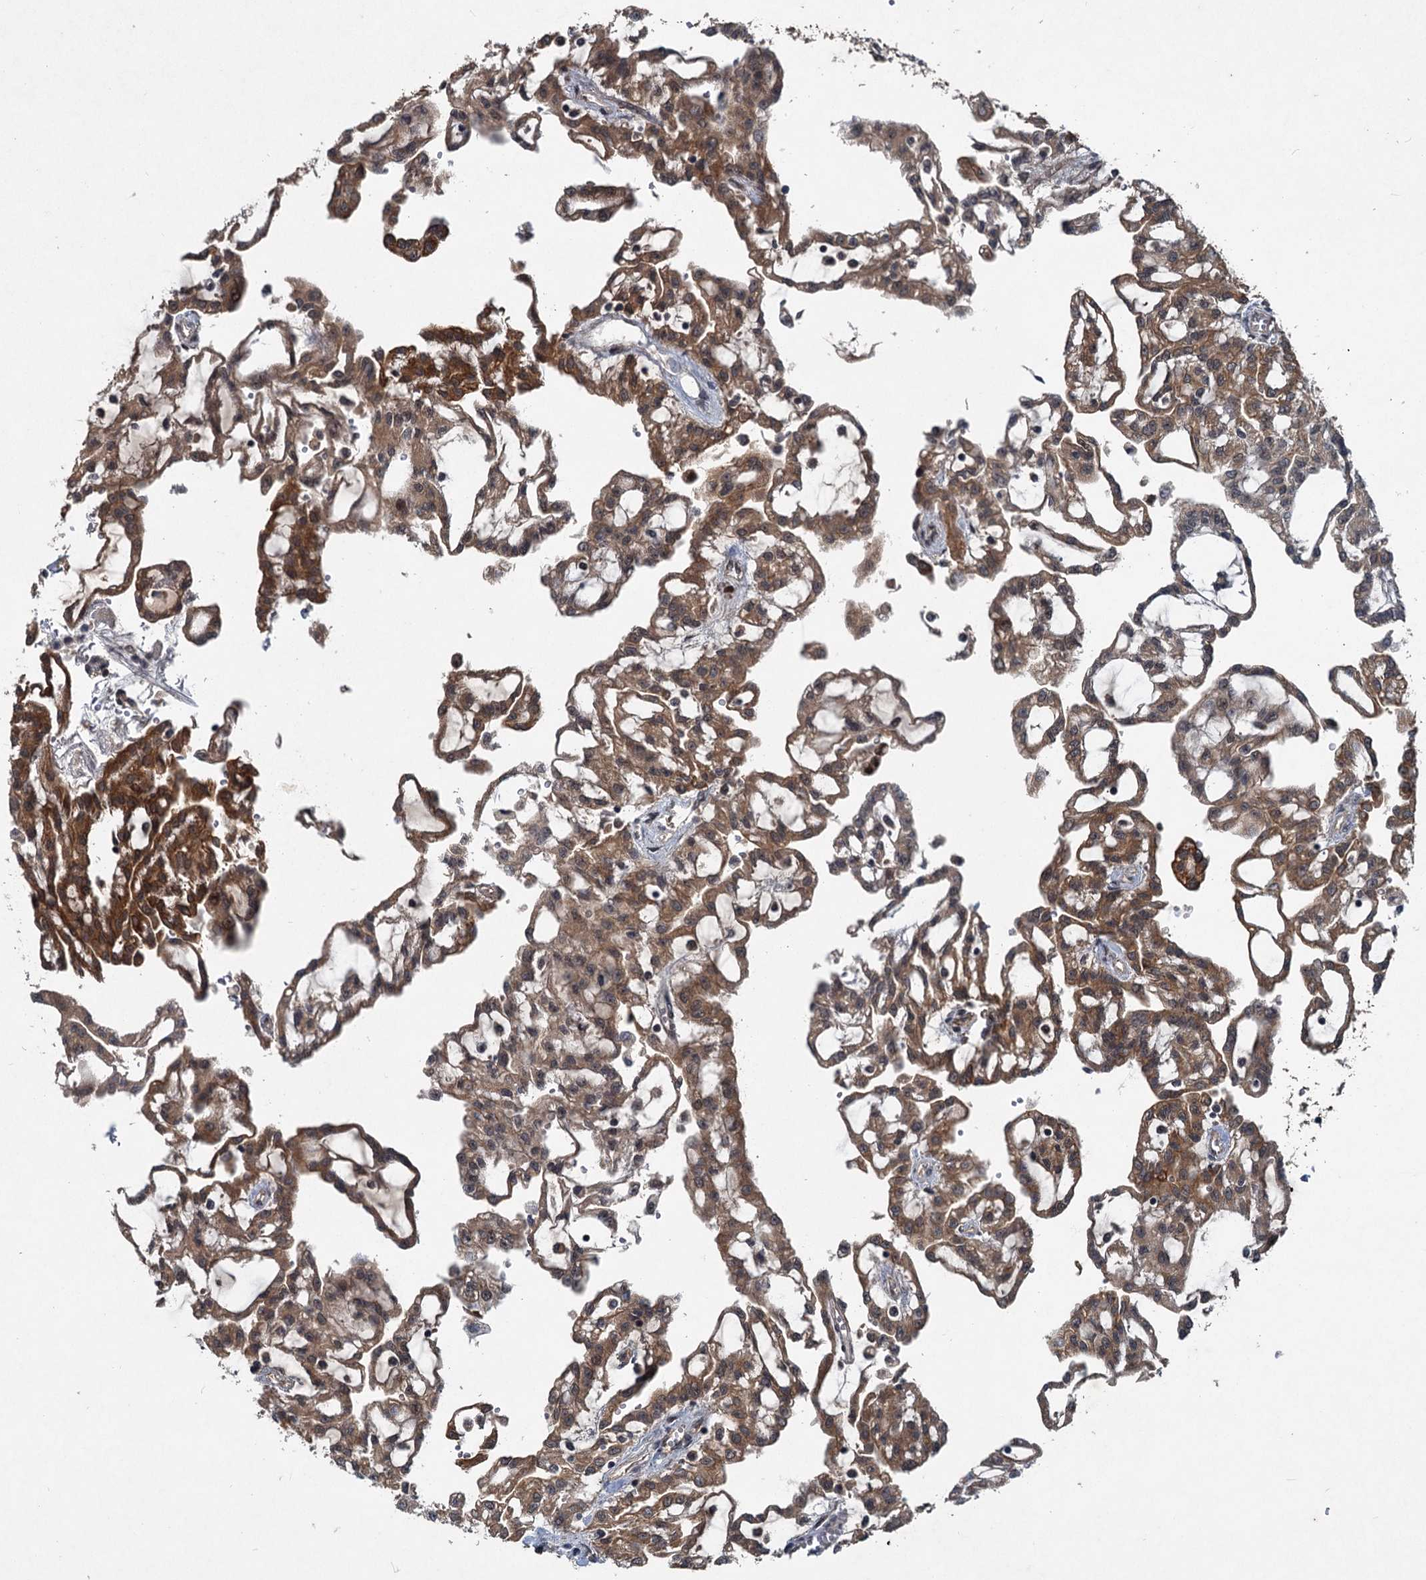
{"staining": {"intensity": "moderate", "quantity": ">75%", "location": "cytoplasmic/membranous"}, "tissue": "renal cancer", "cell_type": "Tumor cells", "image_type": "cancer", "snomed": [{"axis": "morphology", "description": "Adenocarcinoma, NOS"}, {"axis": "topography", "description": "Kidney"}], "caption": "Protein expression analysis of renal adenocarcinoma demonstrates moderate cytoplasmic/membranous staining in approximately >75% of tumor cells.", "gene": "RITA1", "patient": {"sex": "male", "age": 63}}